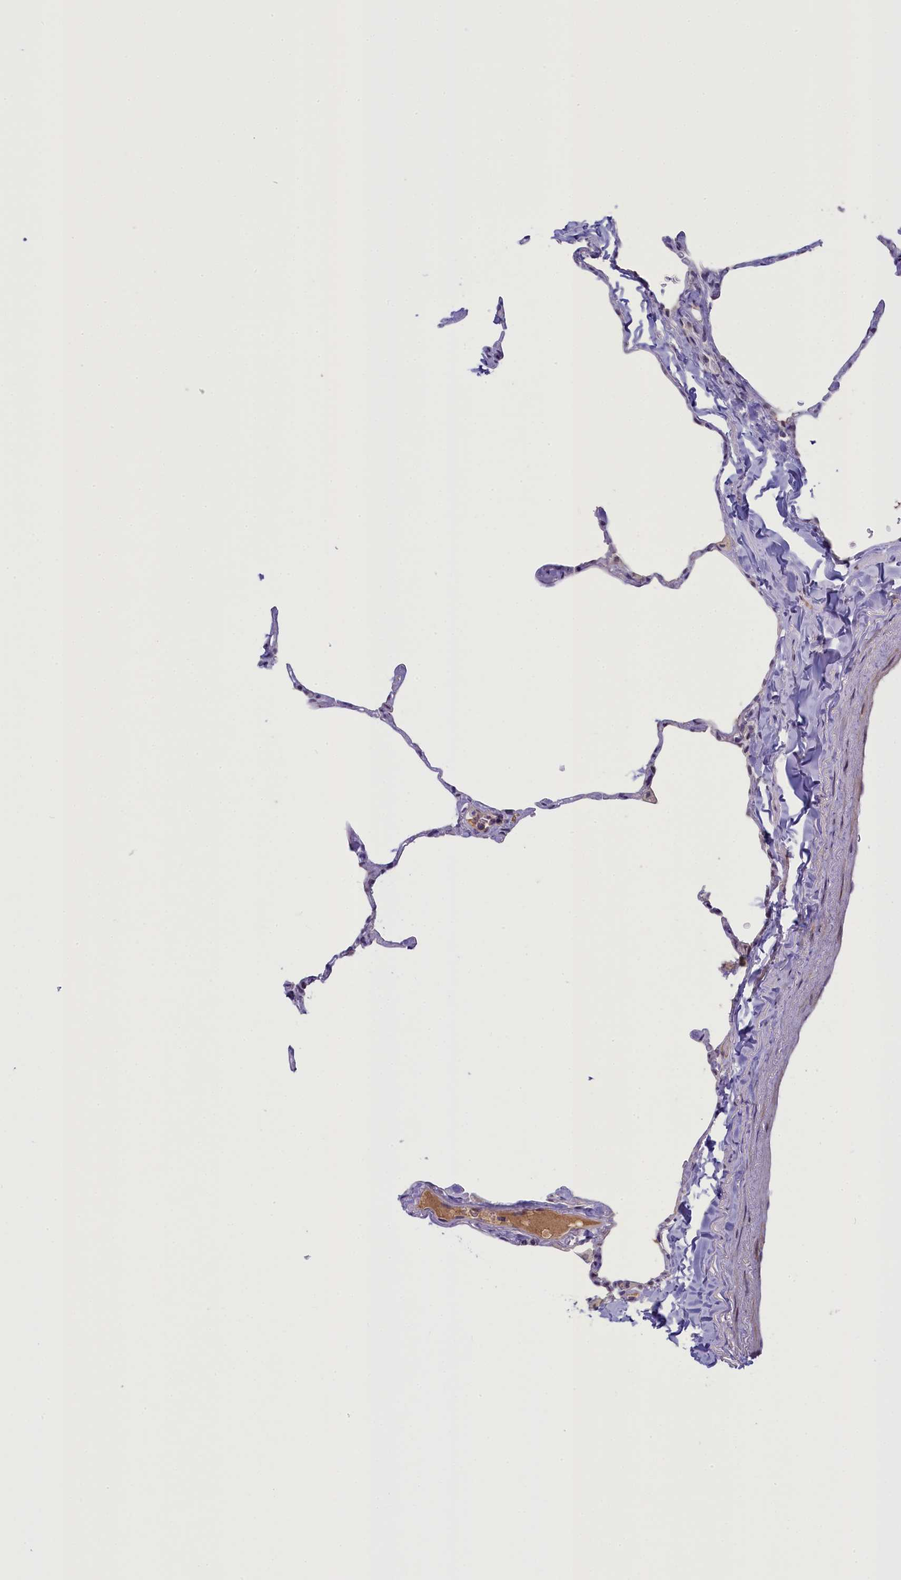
{"staining": {"intensity": "negative", "quantity": "none", "location": "none"}, "tissue": "lung", "cell_type": "Alveolar cells", "image_type": "normal", "snomed": [{"axis": "morphology", "description": "Normal tissue, NOS"}, {"axis": "topography", "description": "Lung"}], "caption": "Benign lung was stained to show a protein in brown. There is no significant positivity in alveolar cells.", "gene": "CRAMP1", "patient": {"sex": "male", "age": 65}}